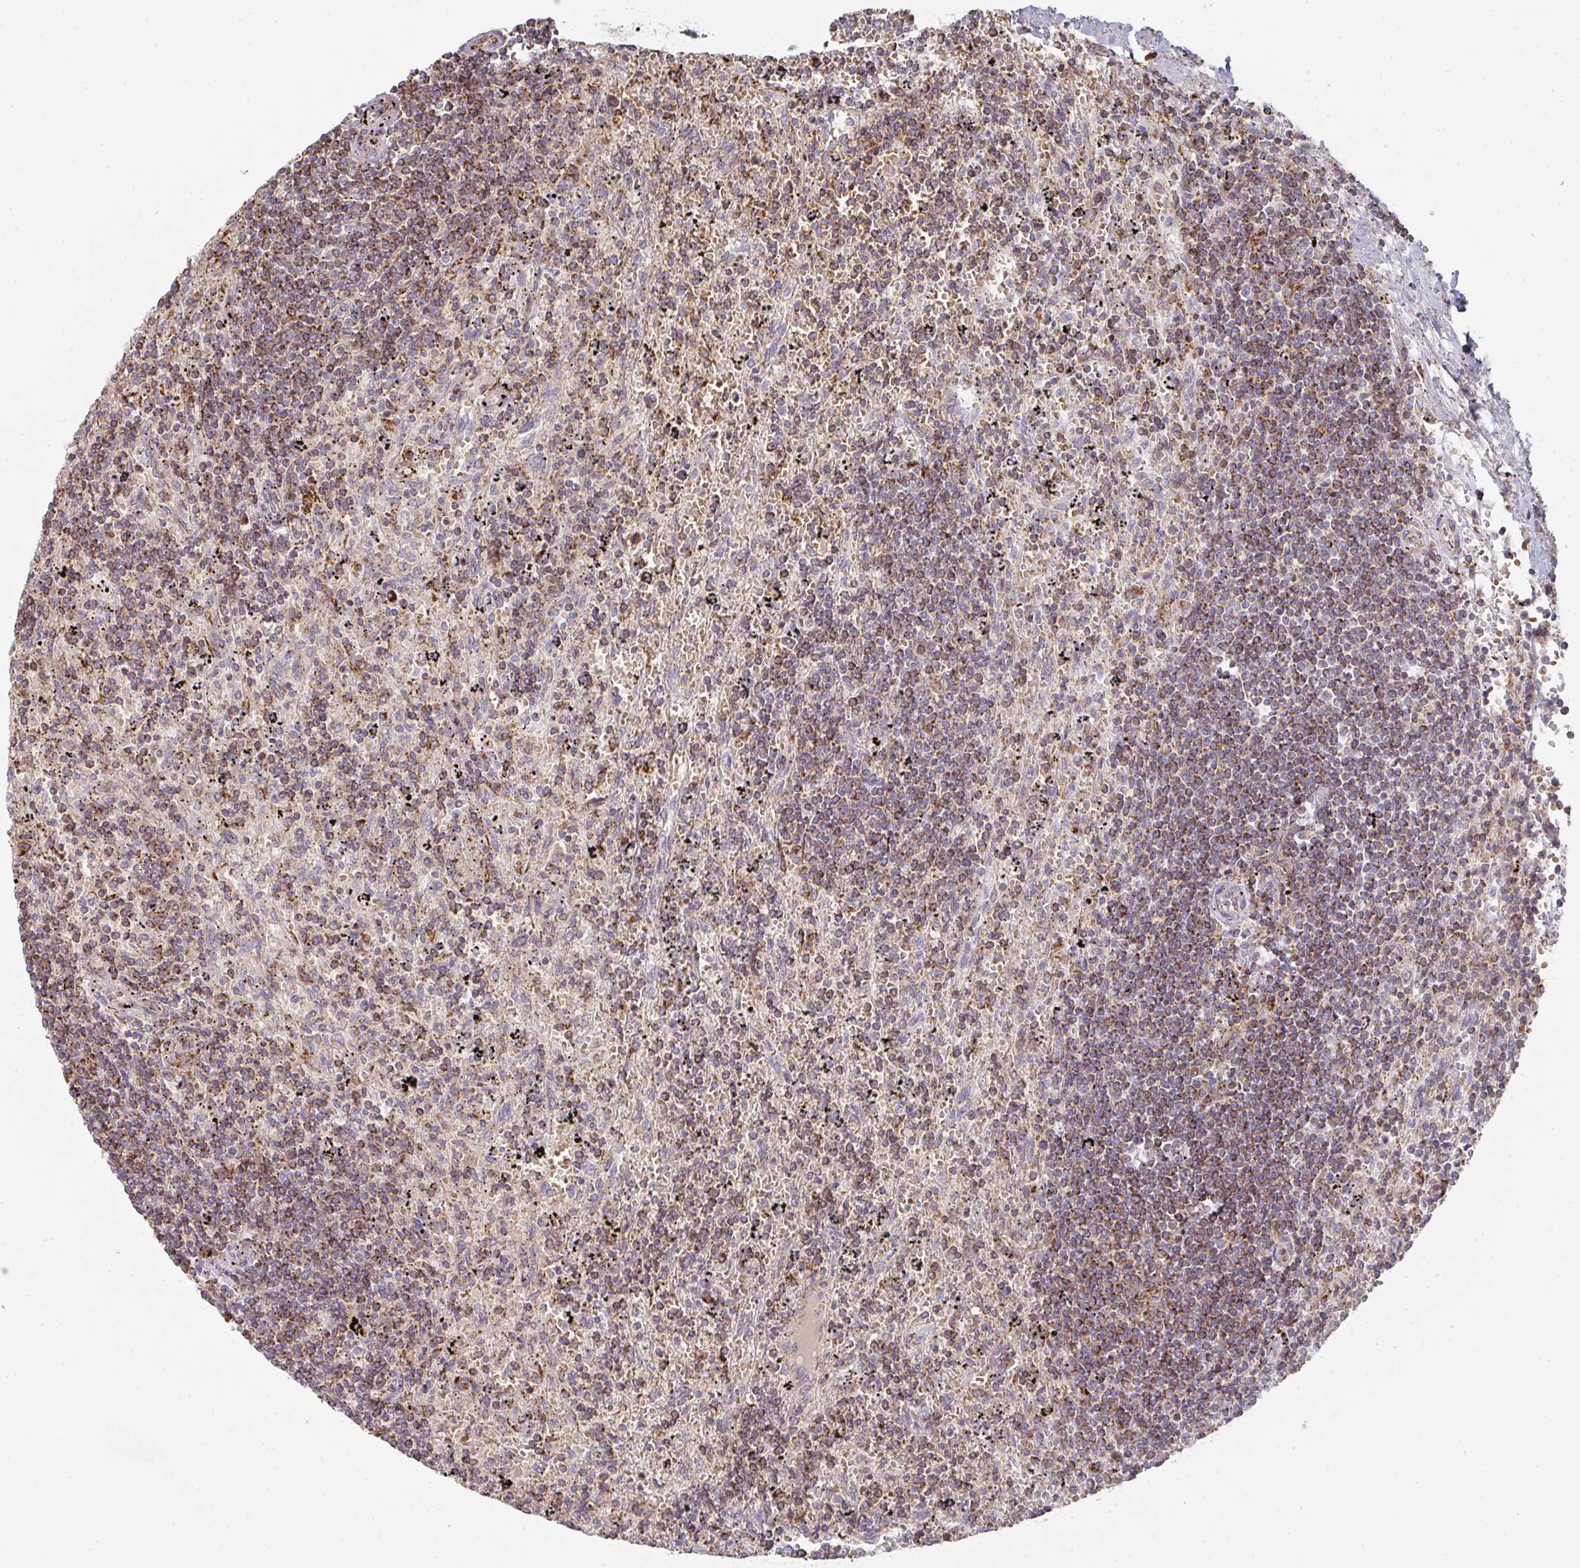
{"staining": {"intensity": "moderate", "quantity": ">75%", "location": "cytoplasmic/membranous"}, "tissue": "lymphoma", "cell_type": "Tumor cells", "image_type": "cancer", "snomed": [{"axis": "morphology", "description": "Malignant lymphoma, non-Hodgkin's type, Low grade"}, {"axis": "topography", "description": "Spleen"}], "caption": "Low-grade malignant lymphoma, non-Hodgkin's type tissue displays moderate cytoplasmic/membranous positivity in approximately >75% of tumor cells", "gene": "ZNF526", "patient": {"sex": "male", "age": 76}}